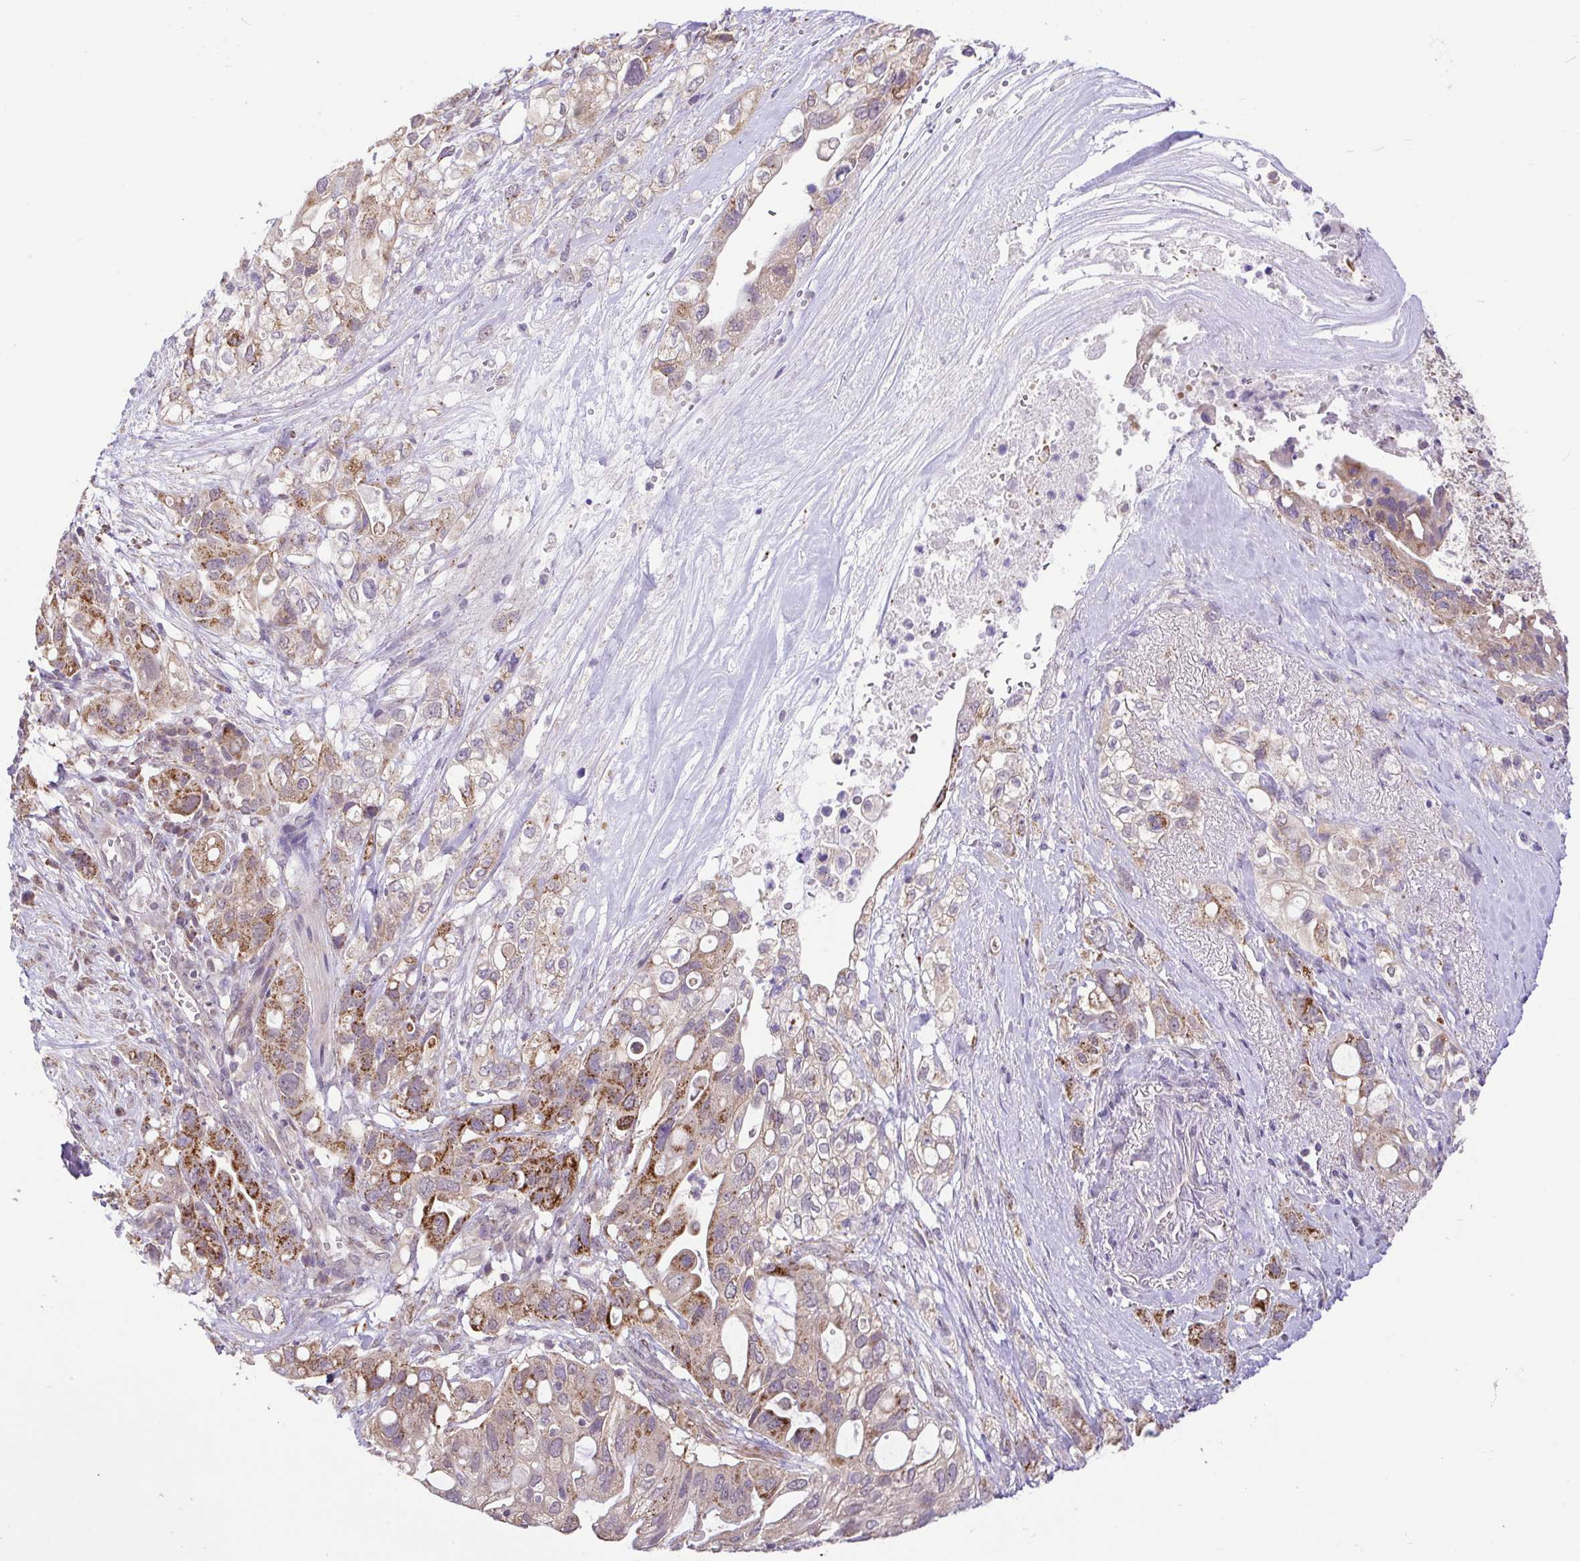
{"staining": {"intensity": "strong", "quantity": "<25%", "location": "cytoplasmic/membranous"}, "tissue": "pancreatic cancer", "cell_type": "Tumor cells", "image_type": "cancer", "snomed": [{"axis": "morphology", "description": "Adenocarcinoma, NOS"}, {"axis": "topography", "description": "Pancreas"}], "caption": "Immunohistochemistry (IHC) (DAB (3,3'-diaminobenzidine)) staining of human adenocarcinoma (pancreatic) exhibits strong cytoplasmic/membranous protein positivity in about <25% of tumor cells.", "gene": "PYCR2", "patient": {"sex": "female", "age": 72}}